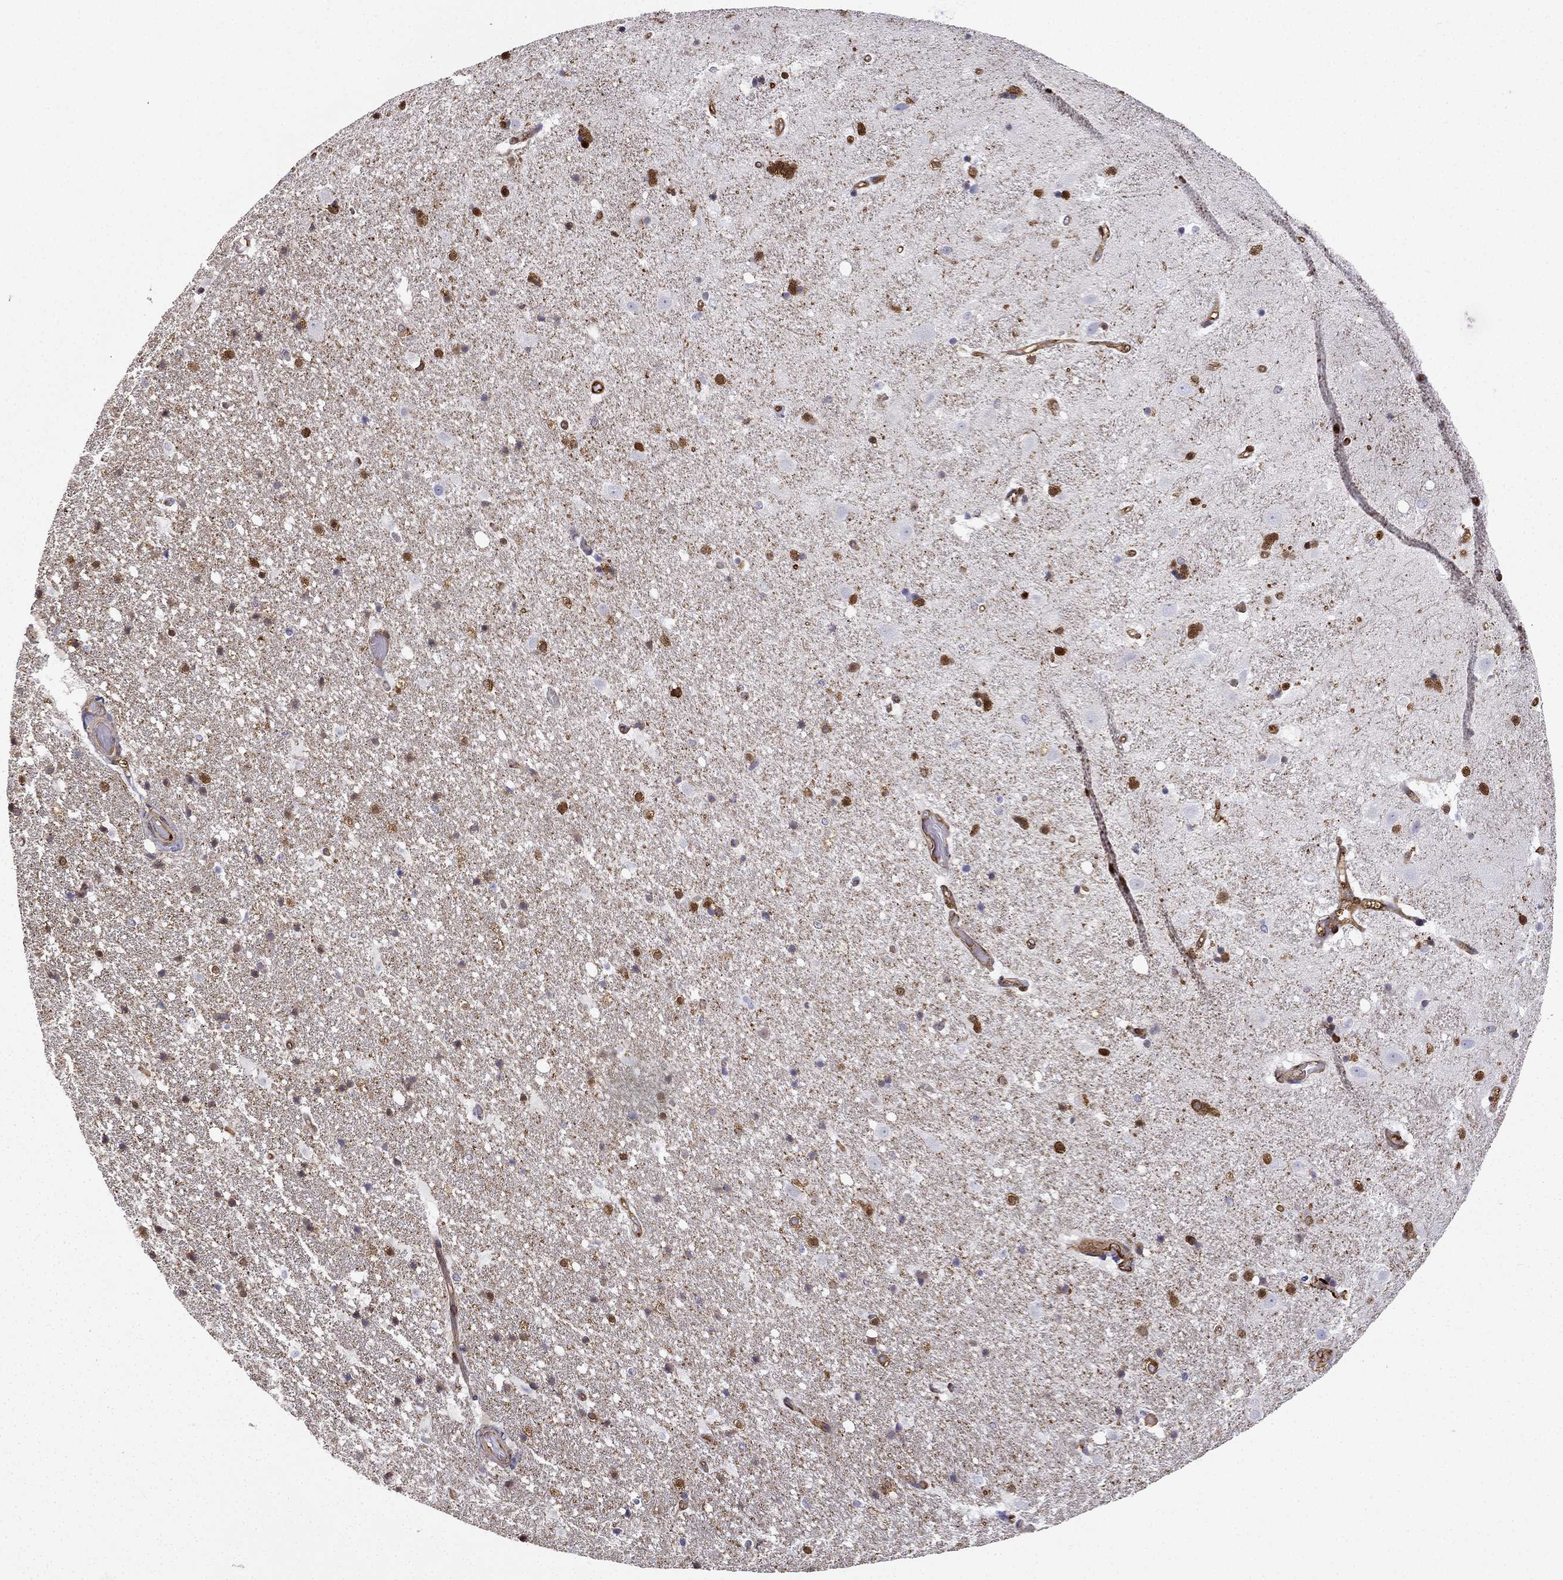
{"staining": {"intensity": "strong", "quantity": "25%-75%", "location": "cytoplasmic/membranous"}, "tissue": "hippocampus", "cell_type": "Glial cells", "image_type": "normal", "snomed": [{"axis": "morphology", "description": "Normal tissue, NOS"}, {"axis": "topography", "description": "Hippocampus"}], "caption": "Hippocampus stained with DAB (3,3'-diaminobenzidine) immunohistochemistry (IHC) displays high levels of strong cytoplasmic/membranous staining in approximately 25%-75% of glial cells.", "gene": "MAP4", "patient": {"sex": "male", "age": 49}}